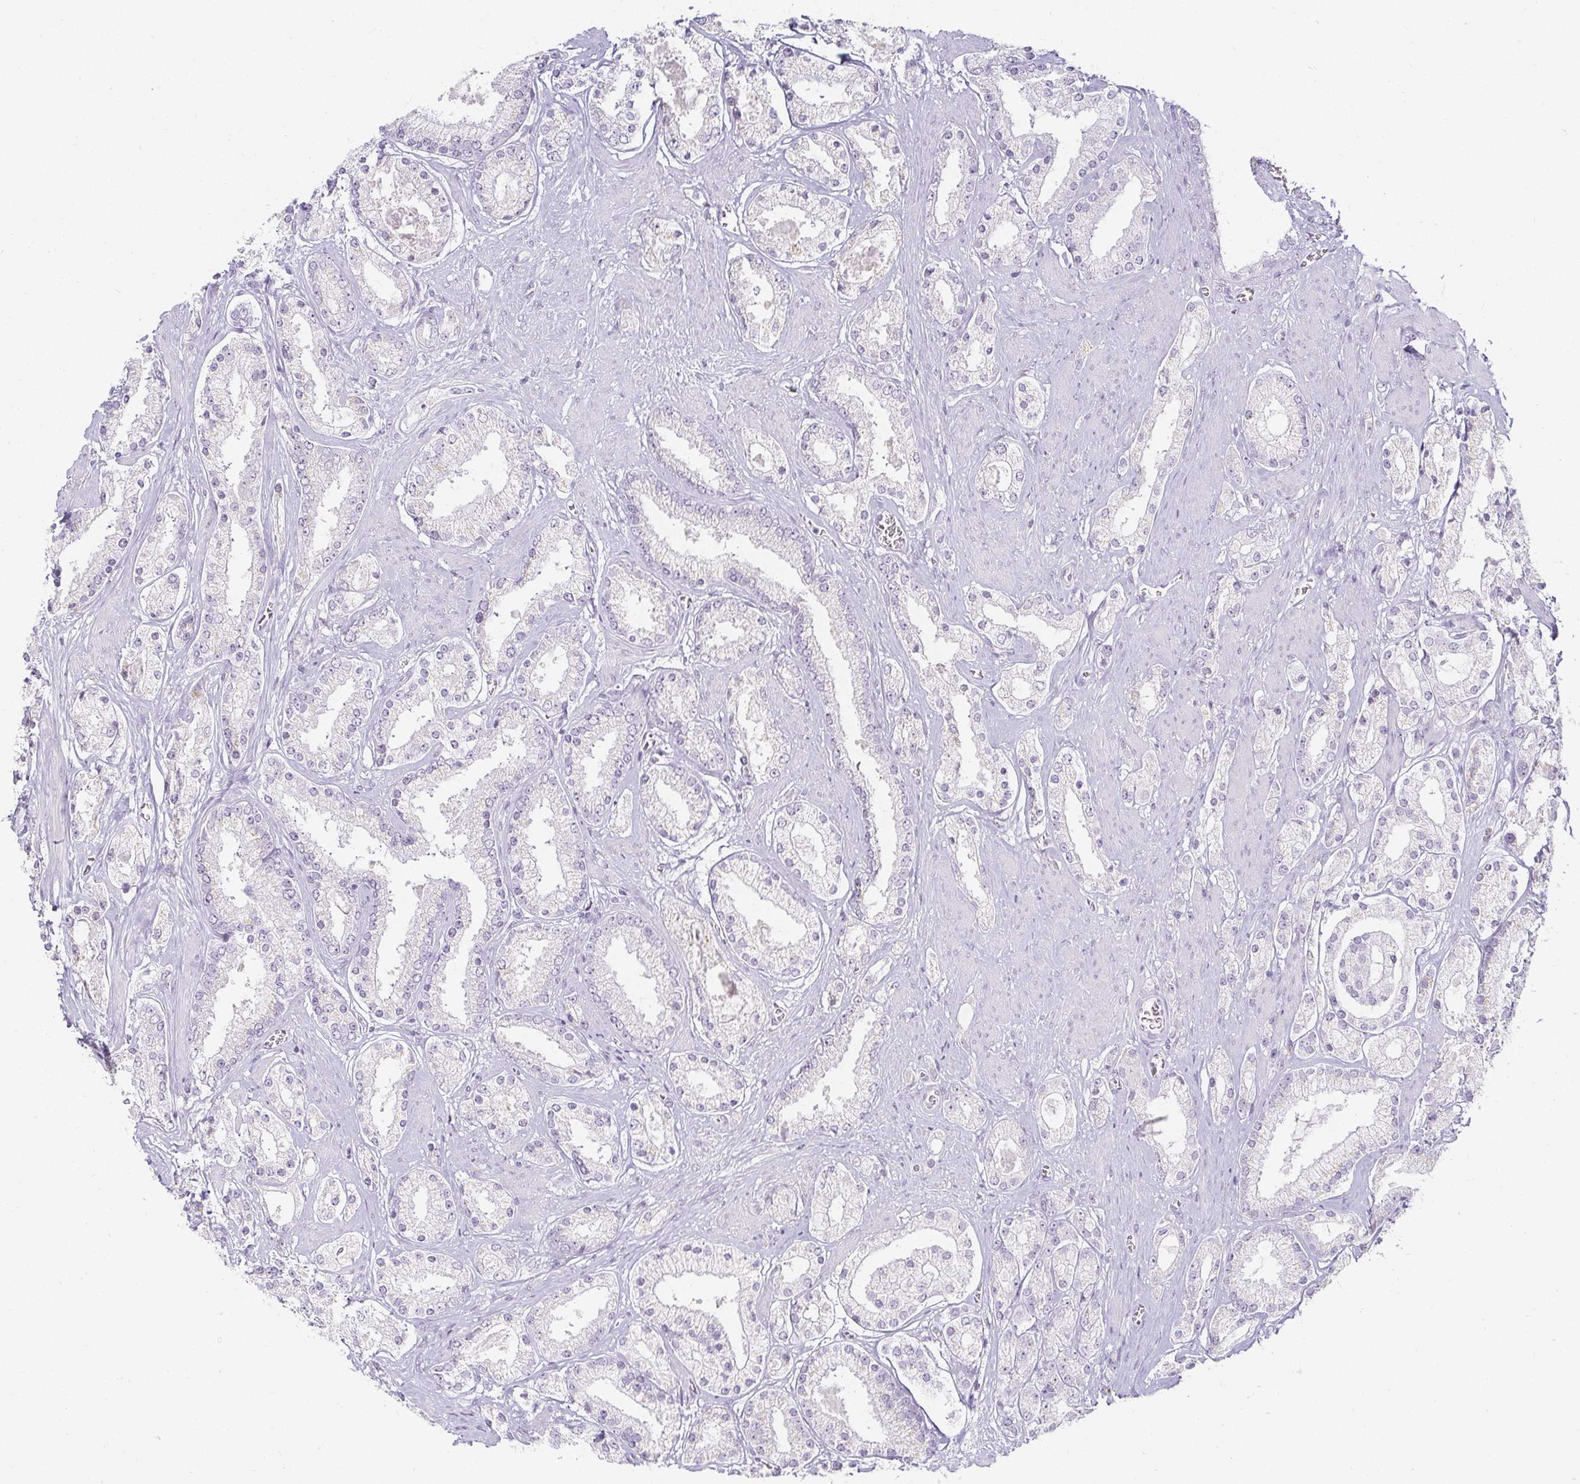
{"staining": {"intensity": "negative", "quantity": "none", "location": "none"}, "tissue": "prostate cancer", "cell_type": "Tumor cells", "image_type": "cancer", "snomed": [{"axis": "morphology", "description": "Adenocarcinoma, High grade"}, {"axis": "topography", "description": "Prostate"}], "caption": "DAB immunohistochemical staining of adenocarcinoma (high-grade) (prostate) demonstrates no significant staining in tumor cells.", "gene": "ACAN", "patient": {"sex": "male", "age": 67}}